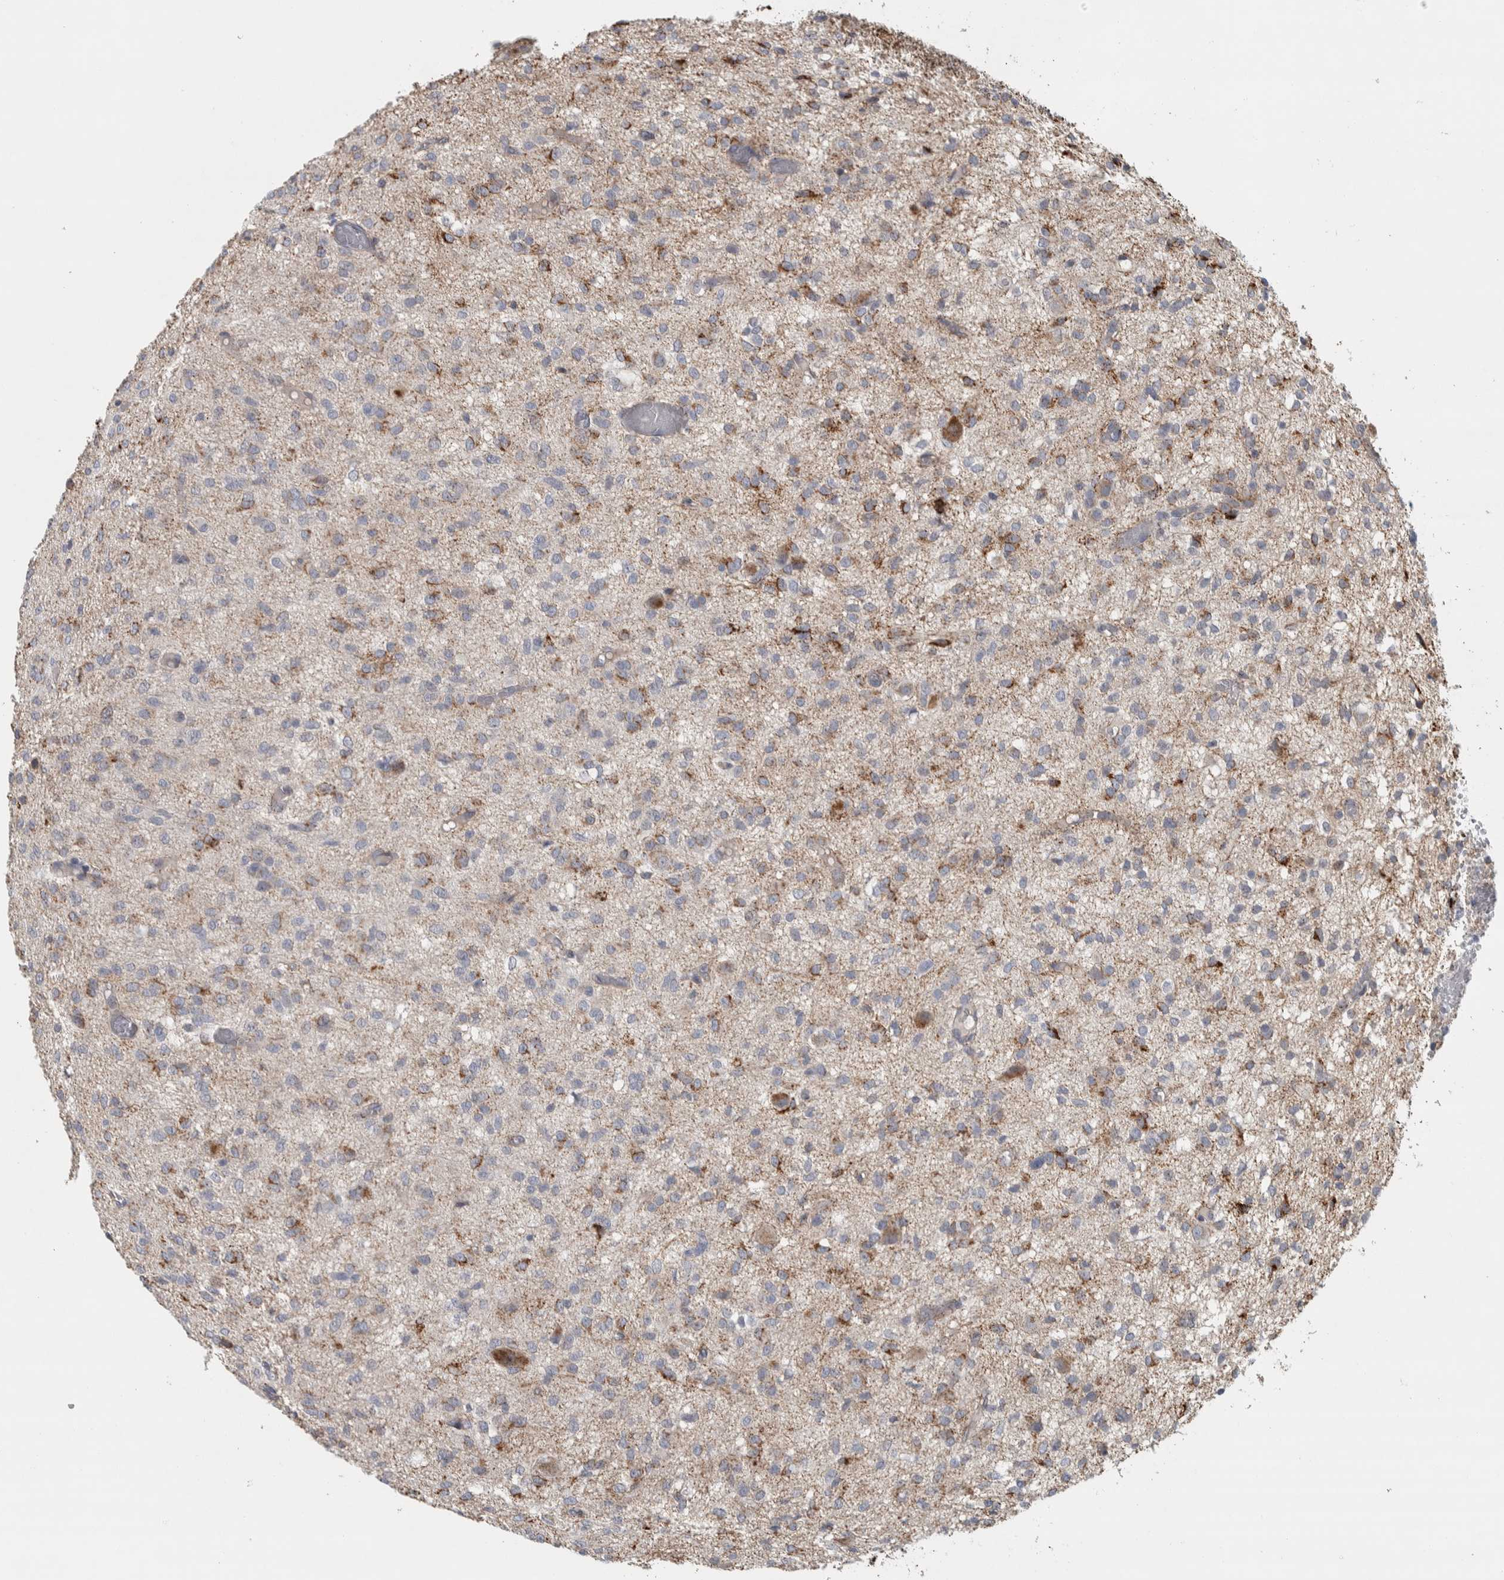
{"staining": {"intensity": "moderate", "quantity": "25%-75%", "location": "cytoplasmic/membranous"}, "tissue": "glioma", "cell_type": "Tumor cells", "image_type": "cancer", "snomed": [{"axis": "morphology", "description": "Glioma, malignant, High grade"}, {"axis": "topography", "description": "Brain"}], "caption": "Tumor cells show medium levels of moderate cytoplasmic/membranous expression in about 25%-75% of cells in human malignant glioma (high-grade).", "gene": "FAM78A", "patient": {"sex": "female", "age": 59}}